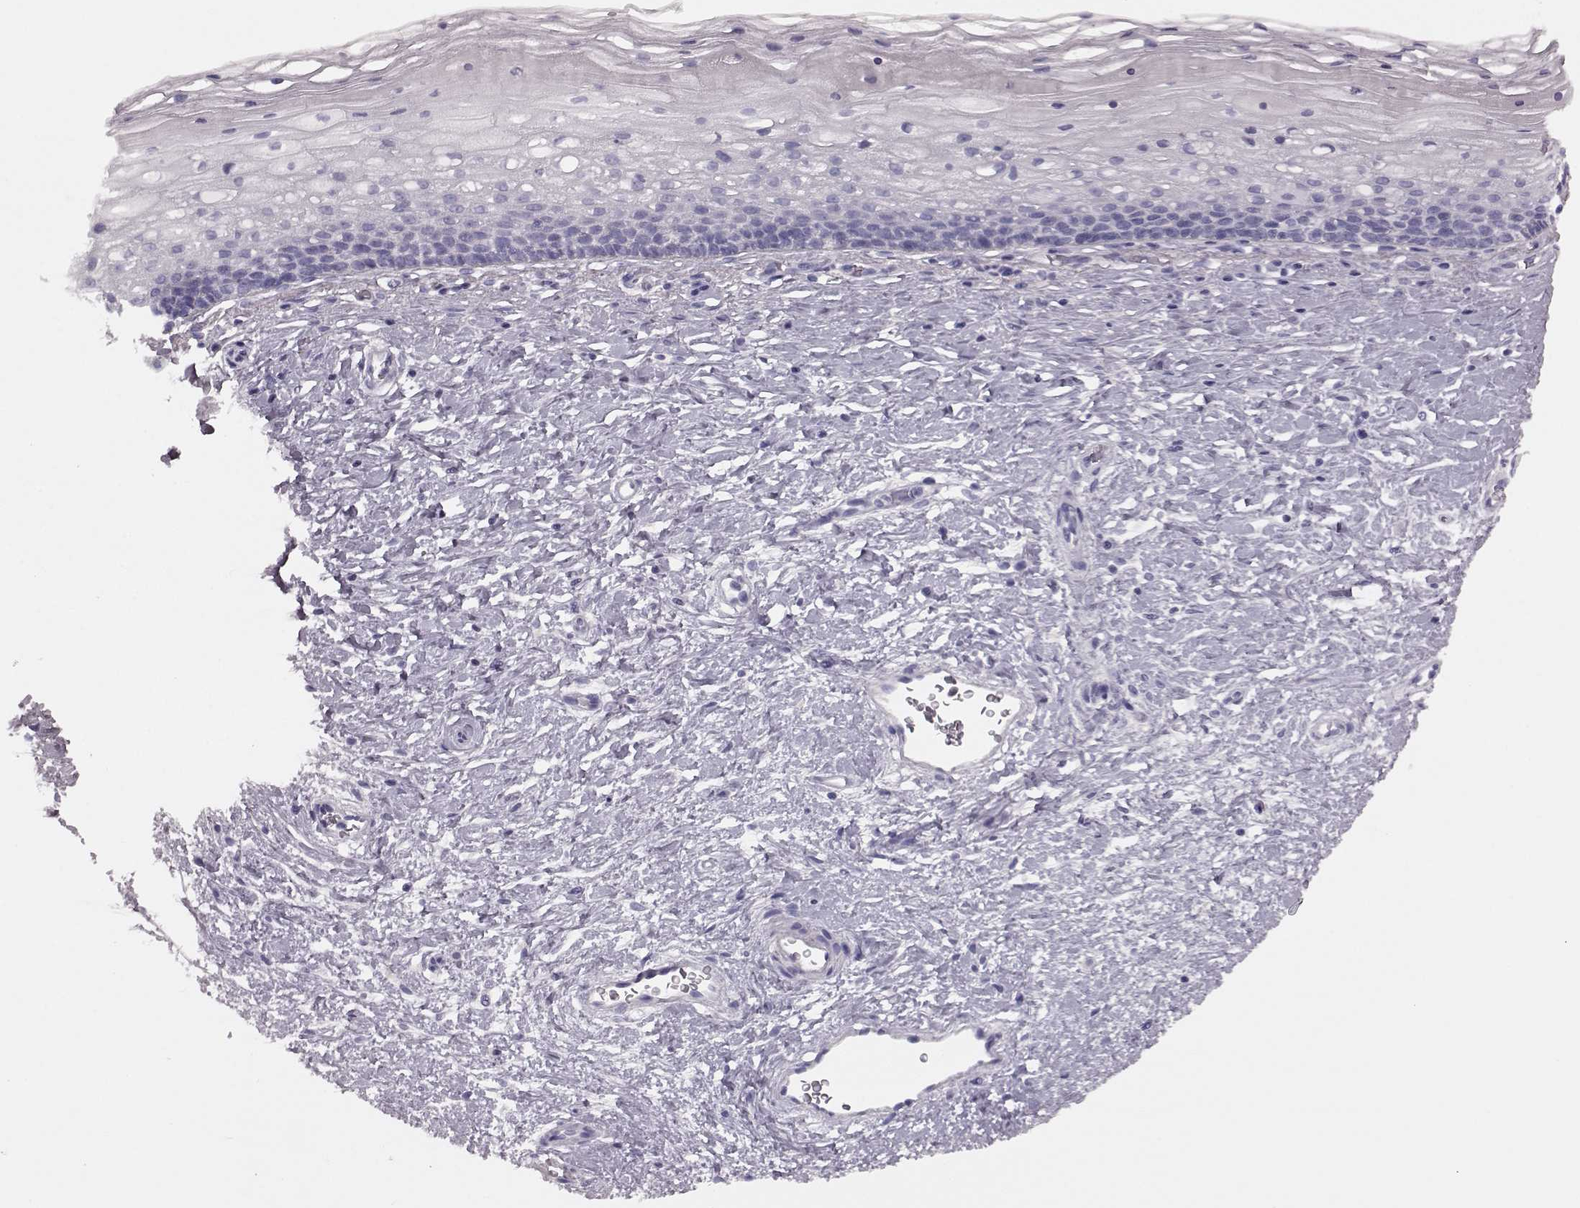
{"staining": {"intensity": "negative", "quantity": "none", "location": "none"}, "tissue": "cervix", "cell_type": "Glandular cells", "image_type": "normal", "snomed": [{"axis": "morphology", "description": "Normal tissue, NOS"}, {"axis": "topography", "description": "Cervix"}], "caption": "Immunohistochemistry image of unremarkable human cervix stained for a protein (brown), which displays no expression in glandular cells.", "gene": "CRYBA2", "patient": {"sex": "female", "age": 34}}